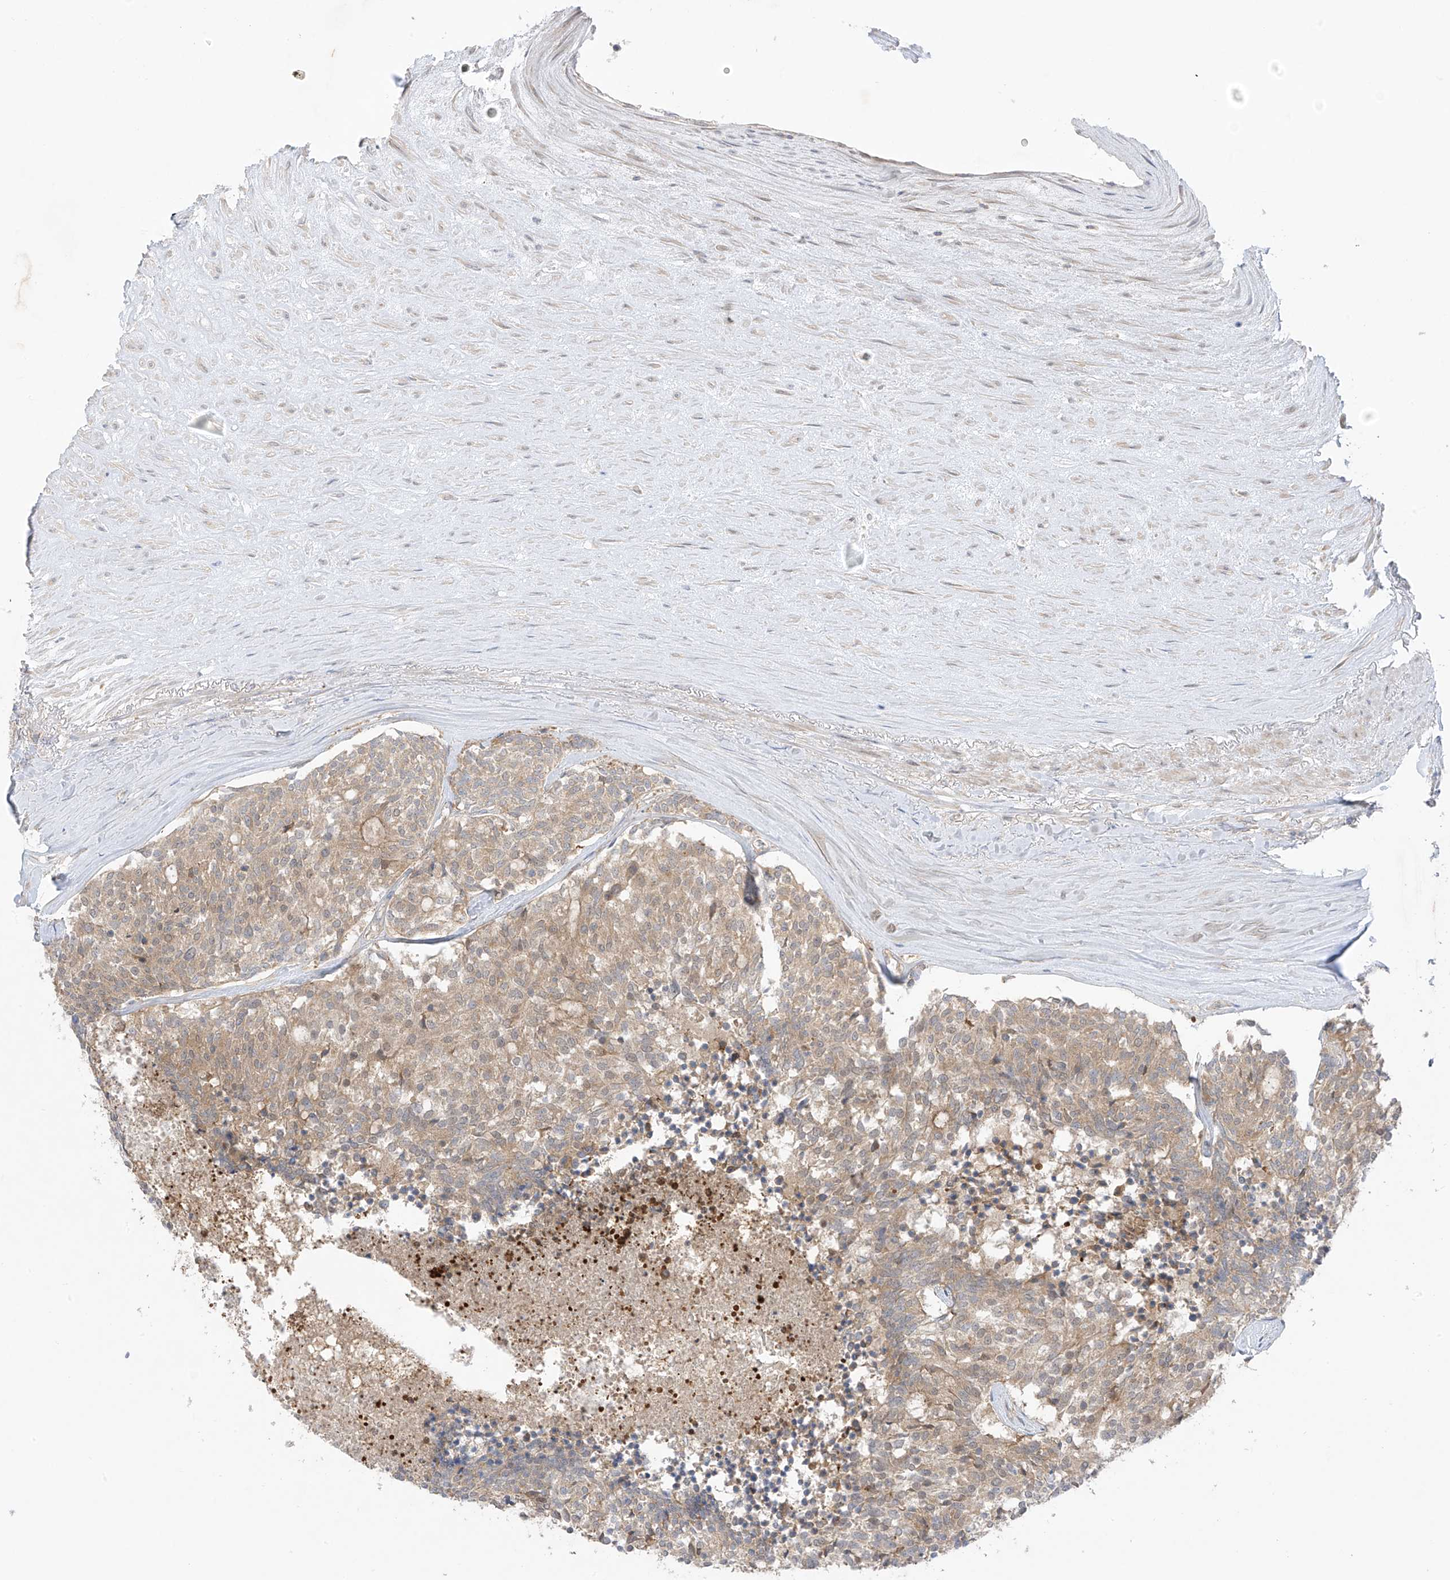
{"staining": {"intensity": "weak", "quantity": ">75%", "location": "cytoplasmic/membranous"}, "tissue": "carcinoid", "cell_type": "Tumor cells", "image_type": "cancer", "snomed": [{"axis": "morphology", "description": "Carcinoid, malignant, NOS"}, {"axis": "topography", "description": "Pancreas"}], "caption": "Malignant carcinoid stained with DAB IHC demonstrates low levels of weak cytoplasmic/membranous staining in approximately >75% of tumor cells.", "gene": "EIPR1", "patient": {"sex": "female", "age": 54}}